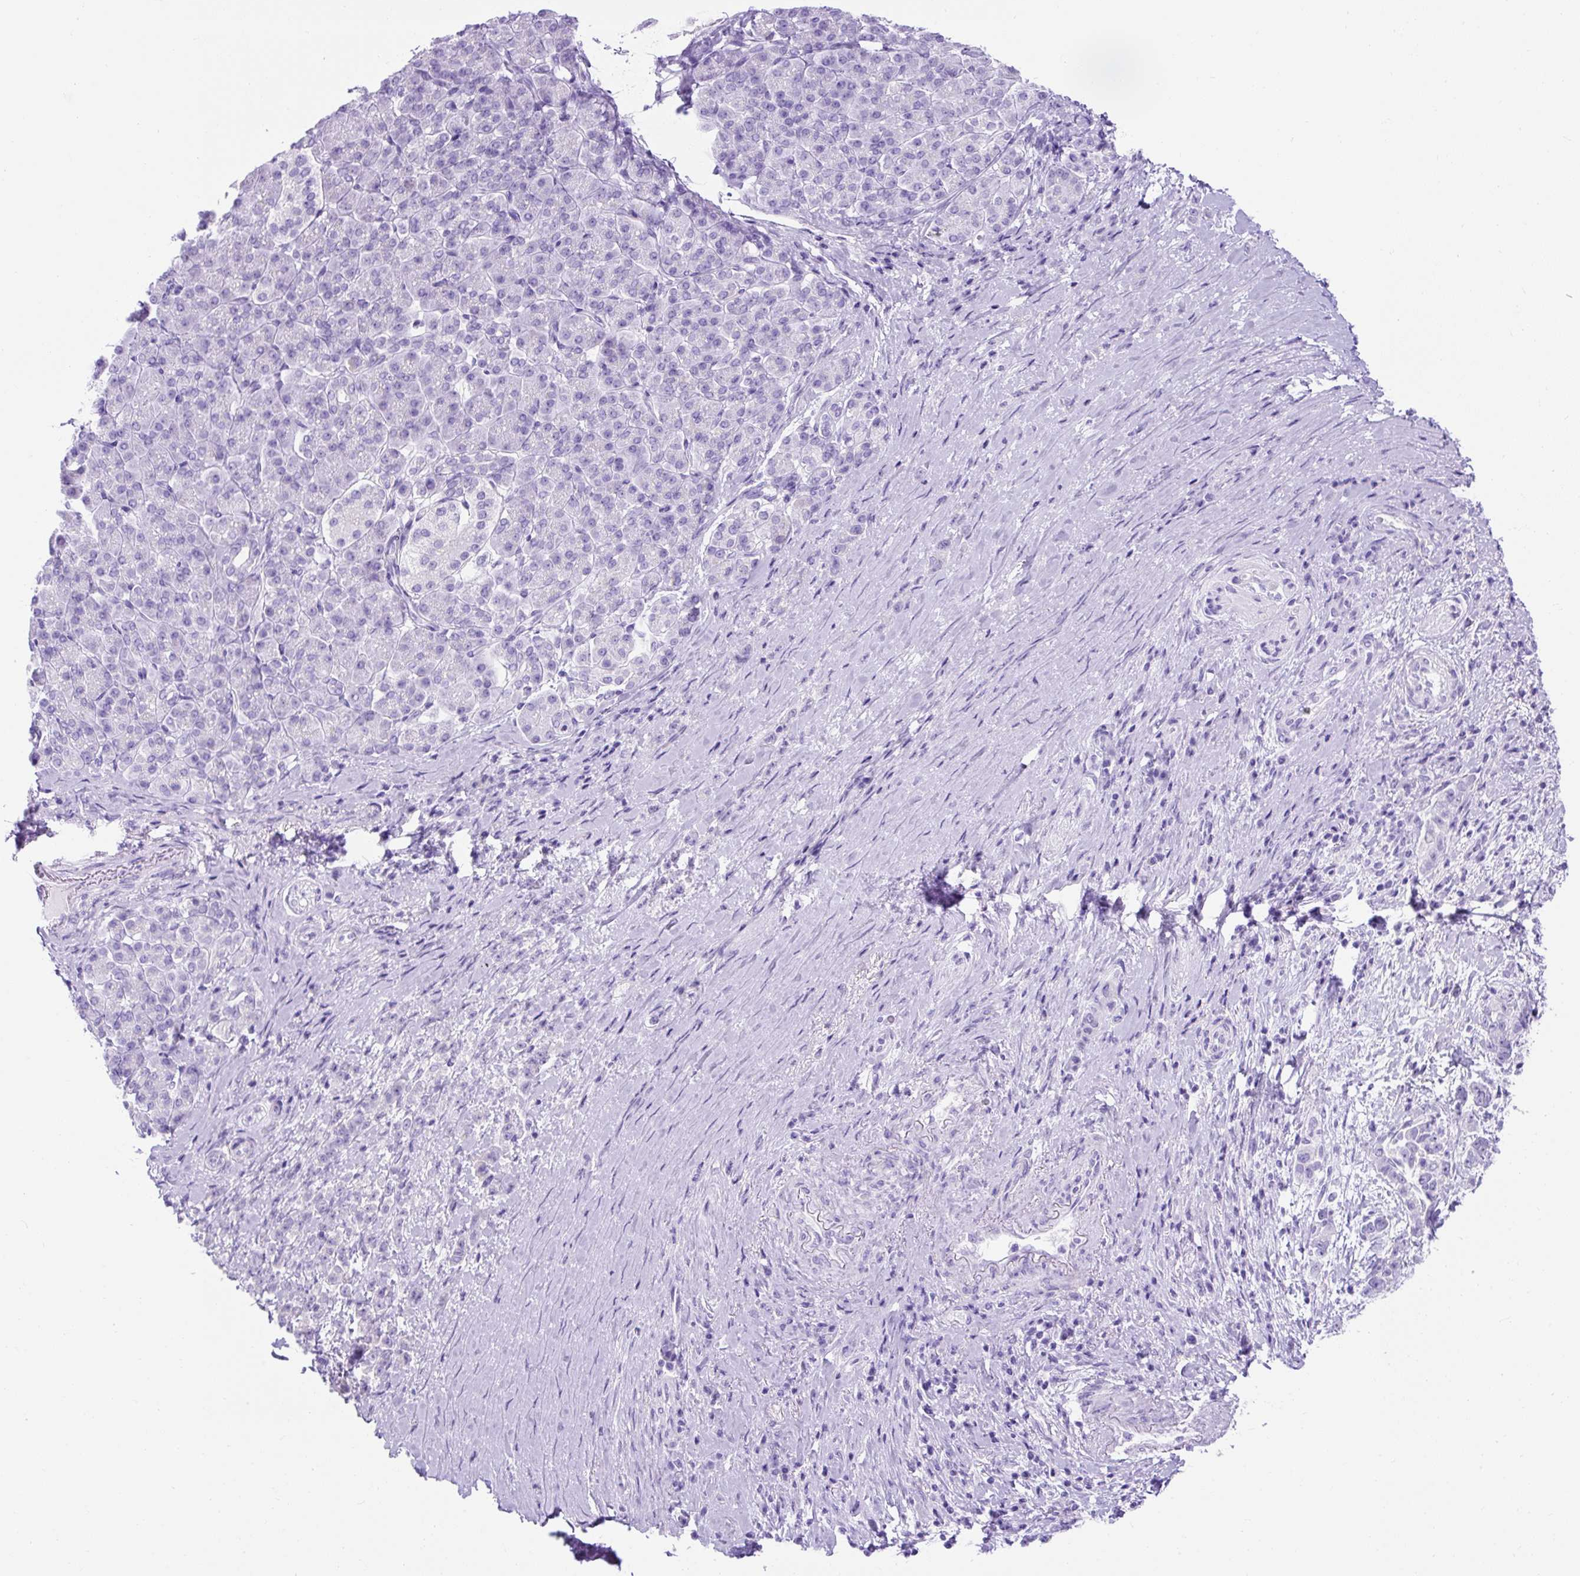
{"staining": {"intensity": "negative", "quantity": "none", "location": "none"}, "tissue": "pancreatic cancer", "cell_type": "Tumor cells", "image_type": "cancer", "snomed": [{"axis": "morphology", "description": "Normal tissue, NOS"}, {"axis": "morphology", "description": "Adenocarcinoma, NOS"}, {"axis": "topography", "description": "Pancreas"}], "caption": "DAB (3,3'-diaminobenzidine) immunohistochemical staining of pancreatic cancer displays no significant positivity in tumor cells.", "gene": "KRT12", "patient": {"sex": "female", "age": 64}}